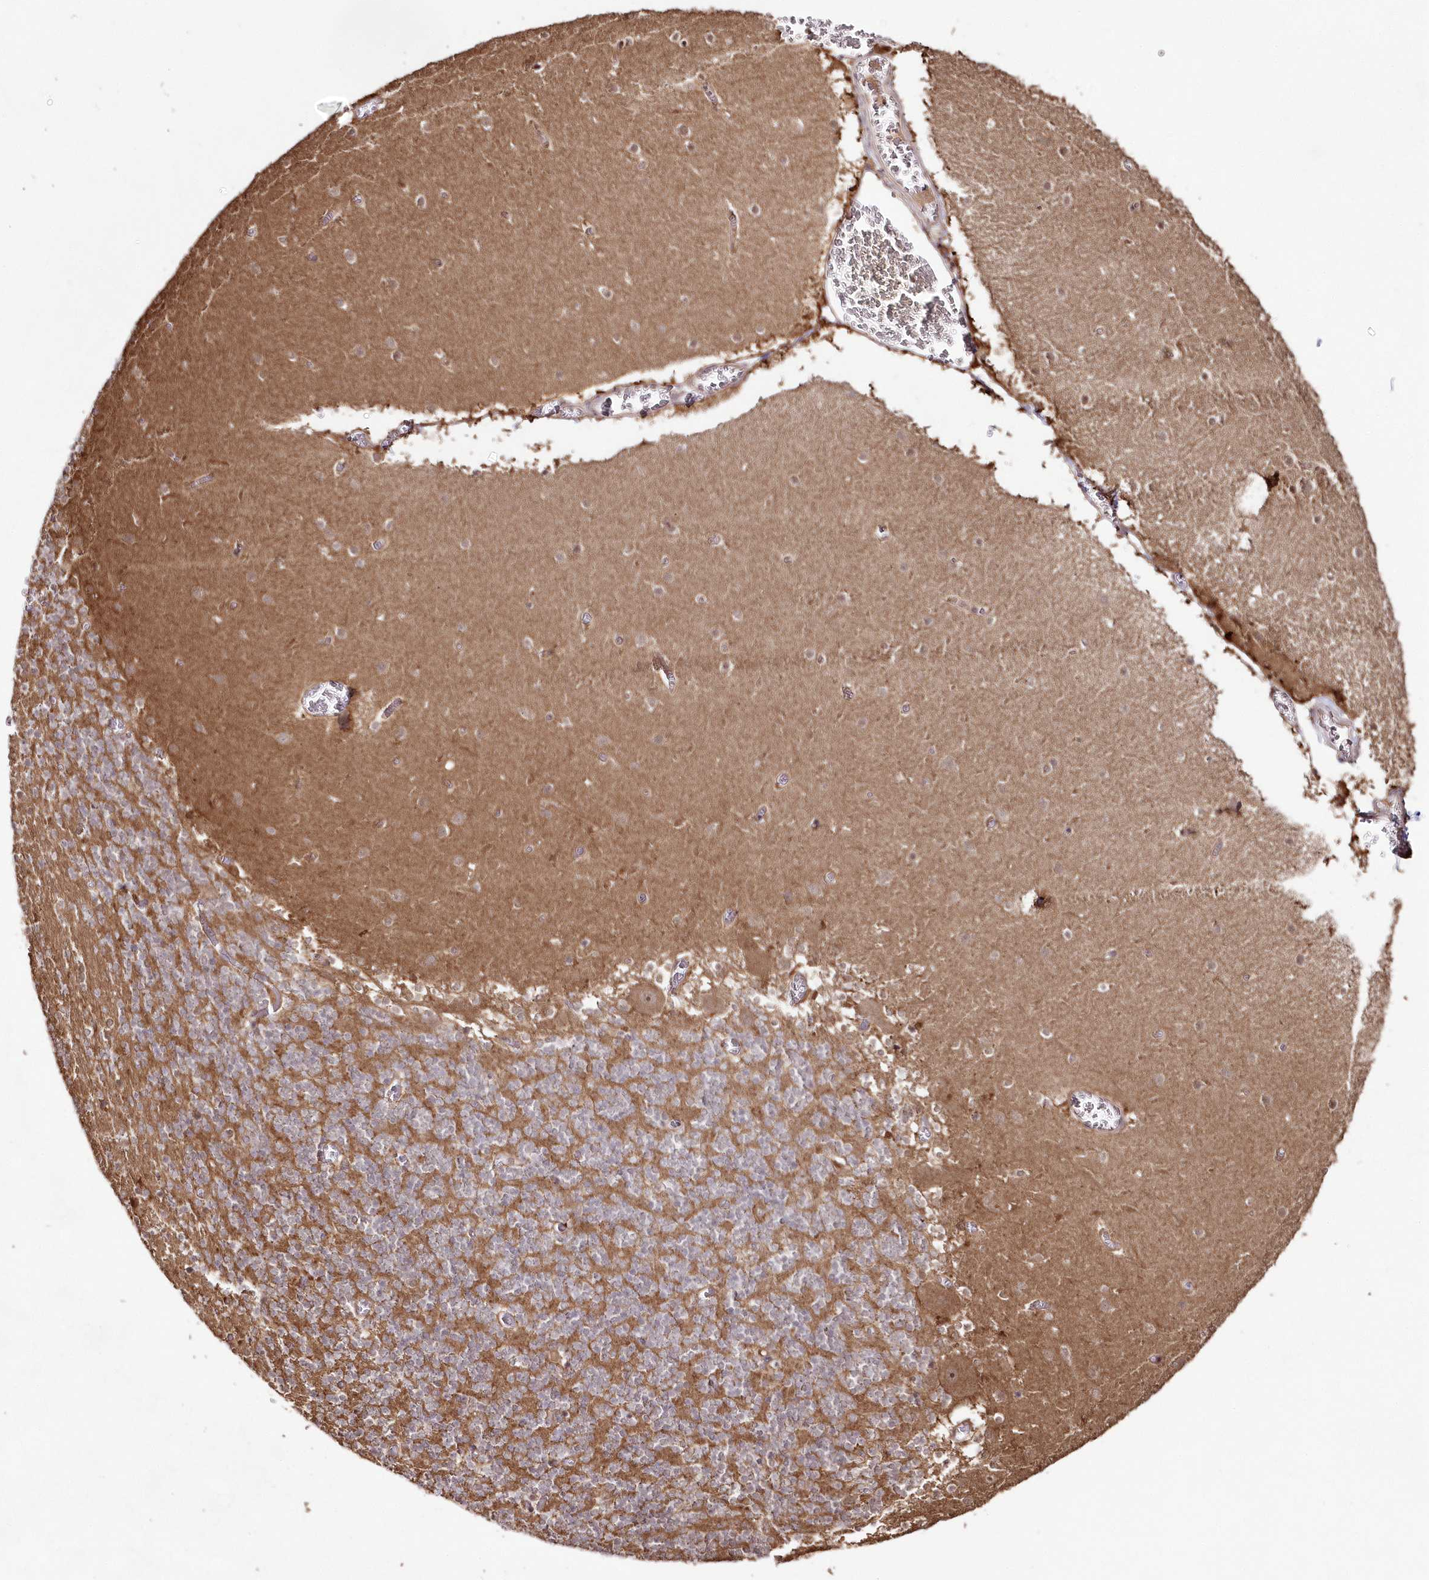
{"staining": {"intensity": "moderate", "quantity": "25%-75%", "location": "cytoplasmic/membranous"}, "tissue": "cerebellum", "cell_type": "Cells in granular layer", "image_type": "normal", "snomed": [{"axis": "morphology", "description": "Normal tissue, NOS"}, {"axis": "topography", "description": "Cerebellum"}], "caption": "This micrograph displays immunohistochemistry staining of normal cerebellum, with medium moderate cytoplasmic/membranous expression in approximately 25%-75% of cells in granular layer.", "gene": "IMPA1", "patient": {"sex": "female", "age": 28}}